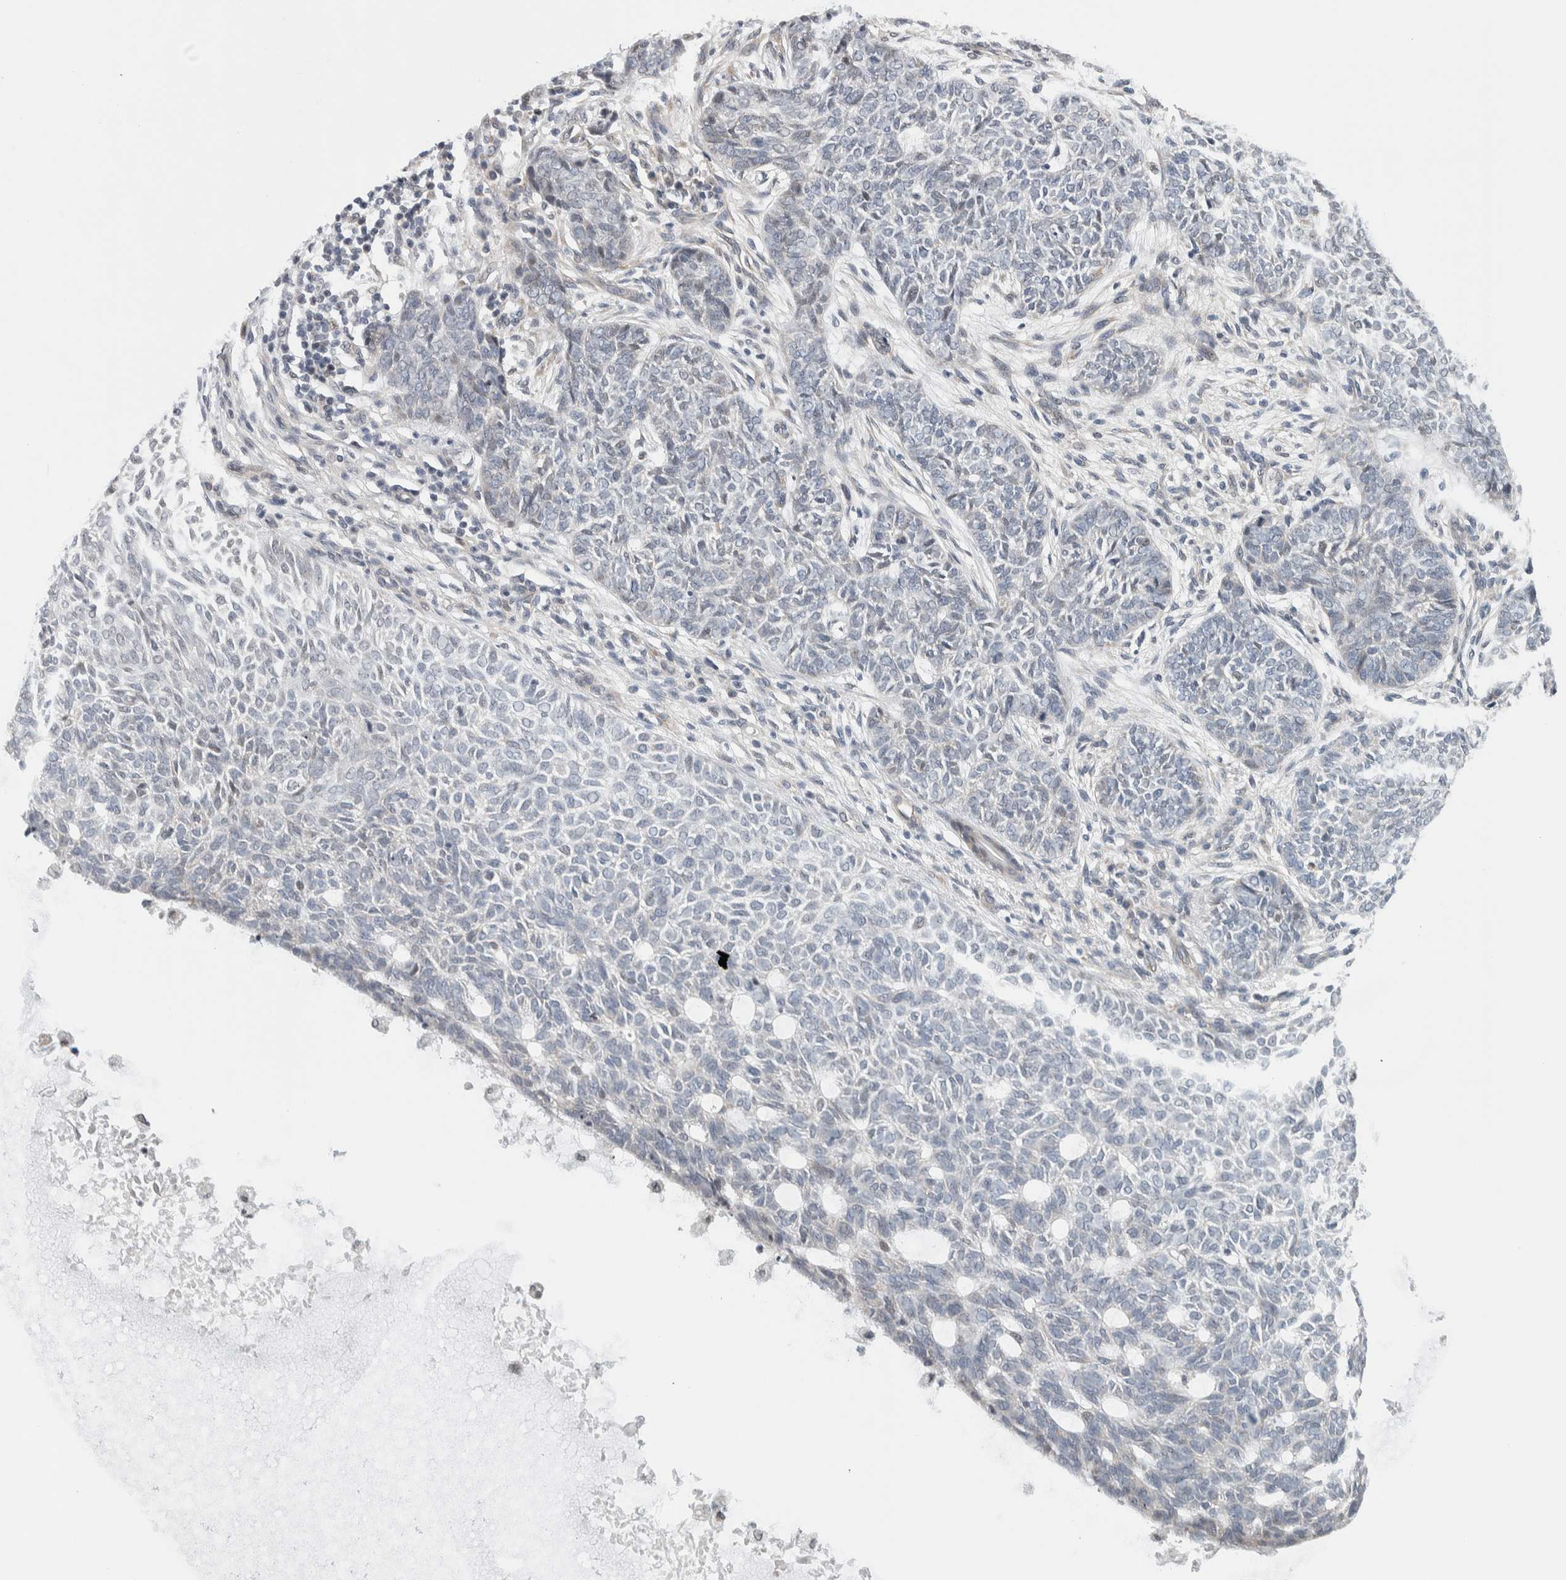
{"staining": {"intensity": "negative", "quantity": "none", "location": "none"}, "tissue": "skin cancer", "cell_type": "Tumor cells", "image_type": "cancer", "snomed": [{"axis": "morphology", "description": "Basal cell carcinoma"}, {"axis": "topography", "description": "Skin"}], "caption": "High magnification brightfield microscopy of skin basal cell carcinoma stained with DAB (3,3'-diaminobenzidine) (brown) and counterstained with hematoxylin (blue): tumor cells show no significant positivity. Nuclei are stained in blue.", "gene": "NEUROD1", "patient": {"sex": "male", "age": 87}}